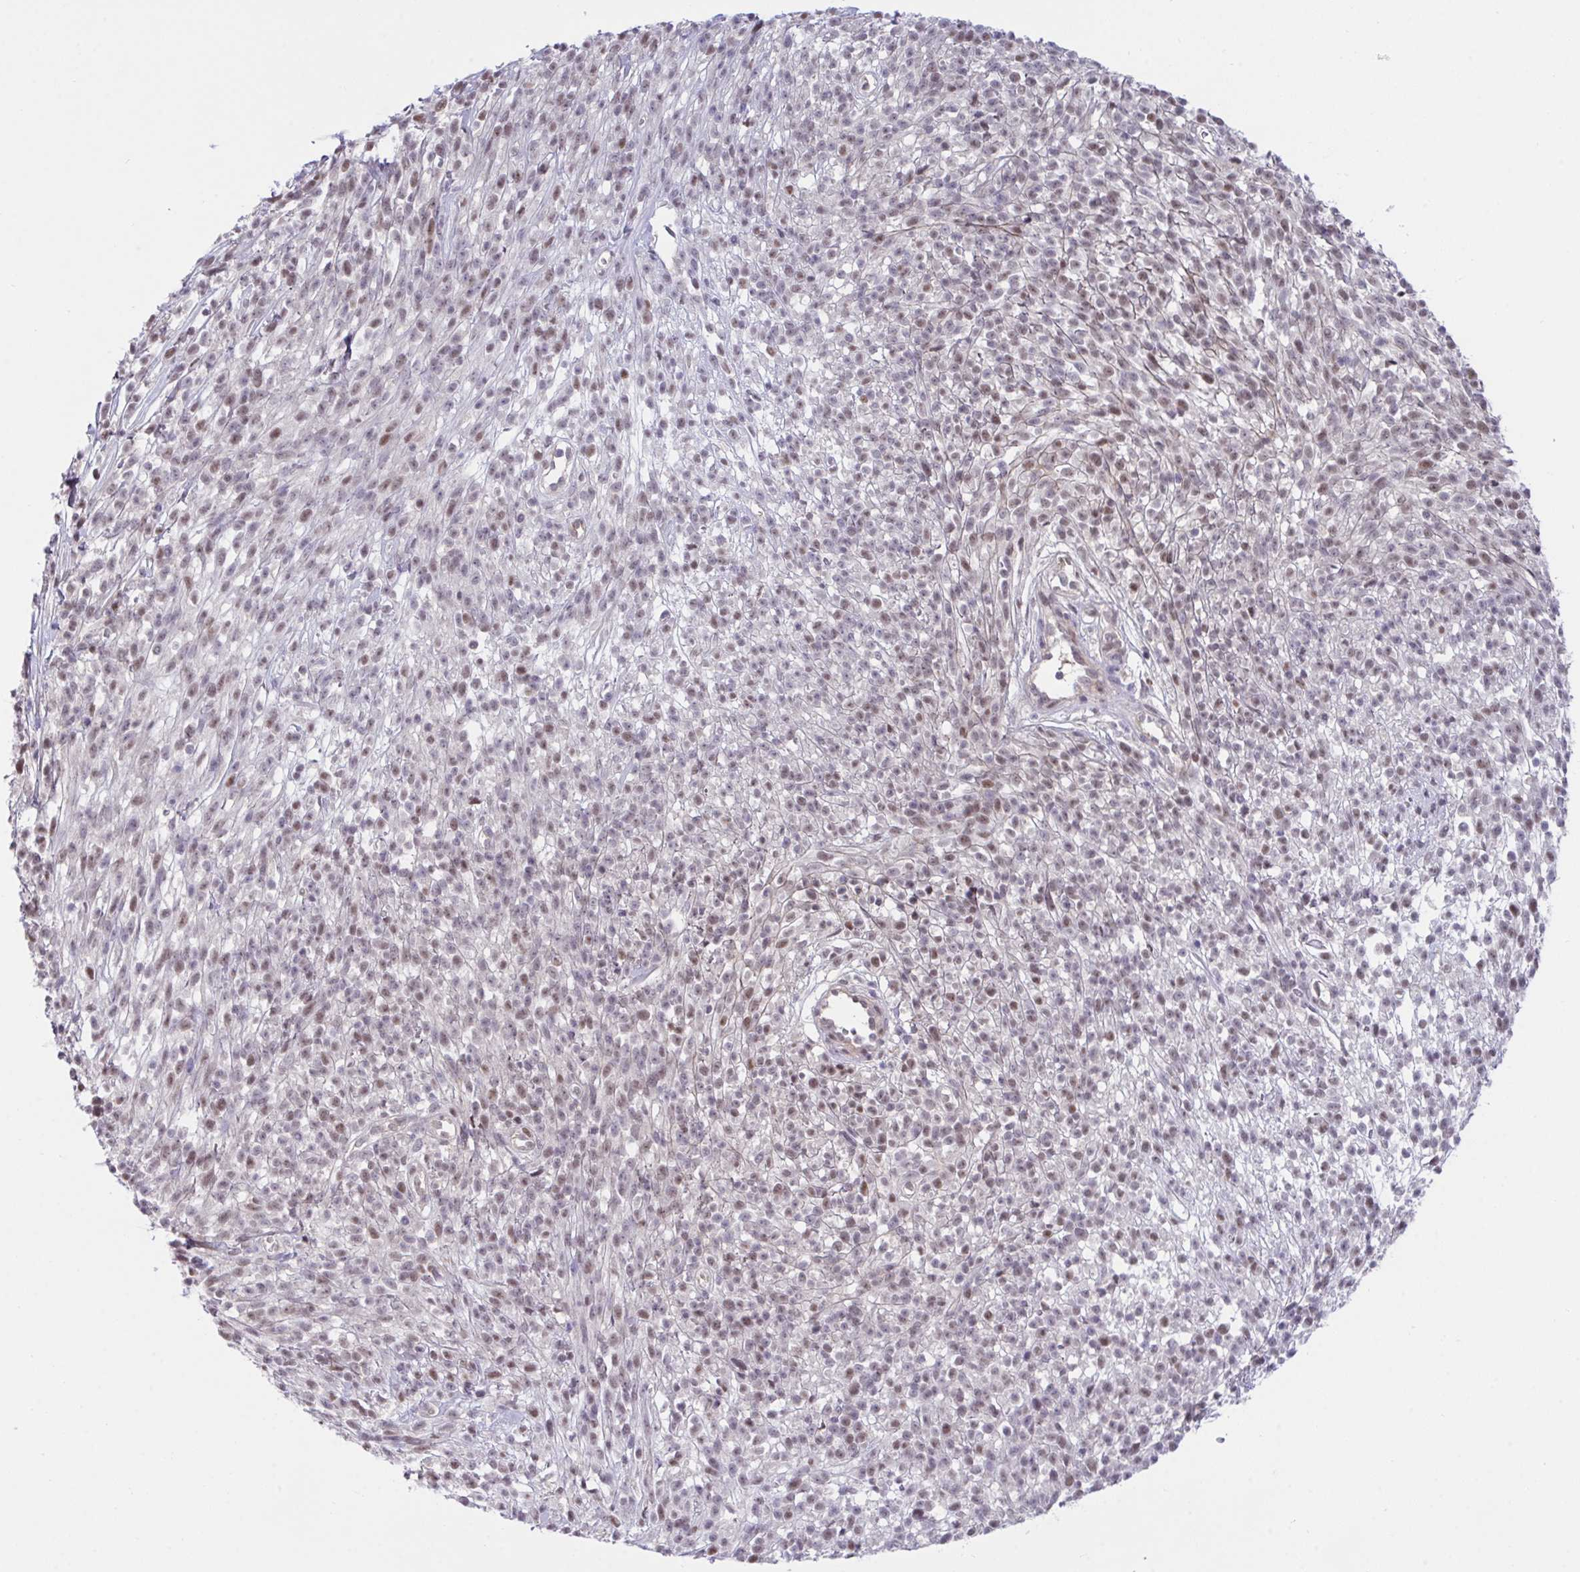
{"staining": {"intensity": "weak", "quantity": "25%-75%", "location": "nuclear"}, "tissue": "melanoma", "cell_type": "Tumor cells", "image_type": "cancer", "snomed": [{"axis": "morphology", "description": "Malignant melanoma, NOS"}, {"axis": "topography", "description": "Skin"}, {"axis": "topography", "description": "Skin of trunk"}], "caption": "DAB immunohistochemical staining of melanoma displays weak nuclear protein positivity in approximately 25%-75% of tumor cells. The staining was performed using DAB (3,3'-diaminobenzidine) to visualize the protein expression in brown, while the nuclei were stained in blue with hematoxylin (Magnification: 20x).", "gene": "ZNF444", "patient": {"sex": "male", "age": 74}}